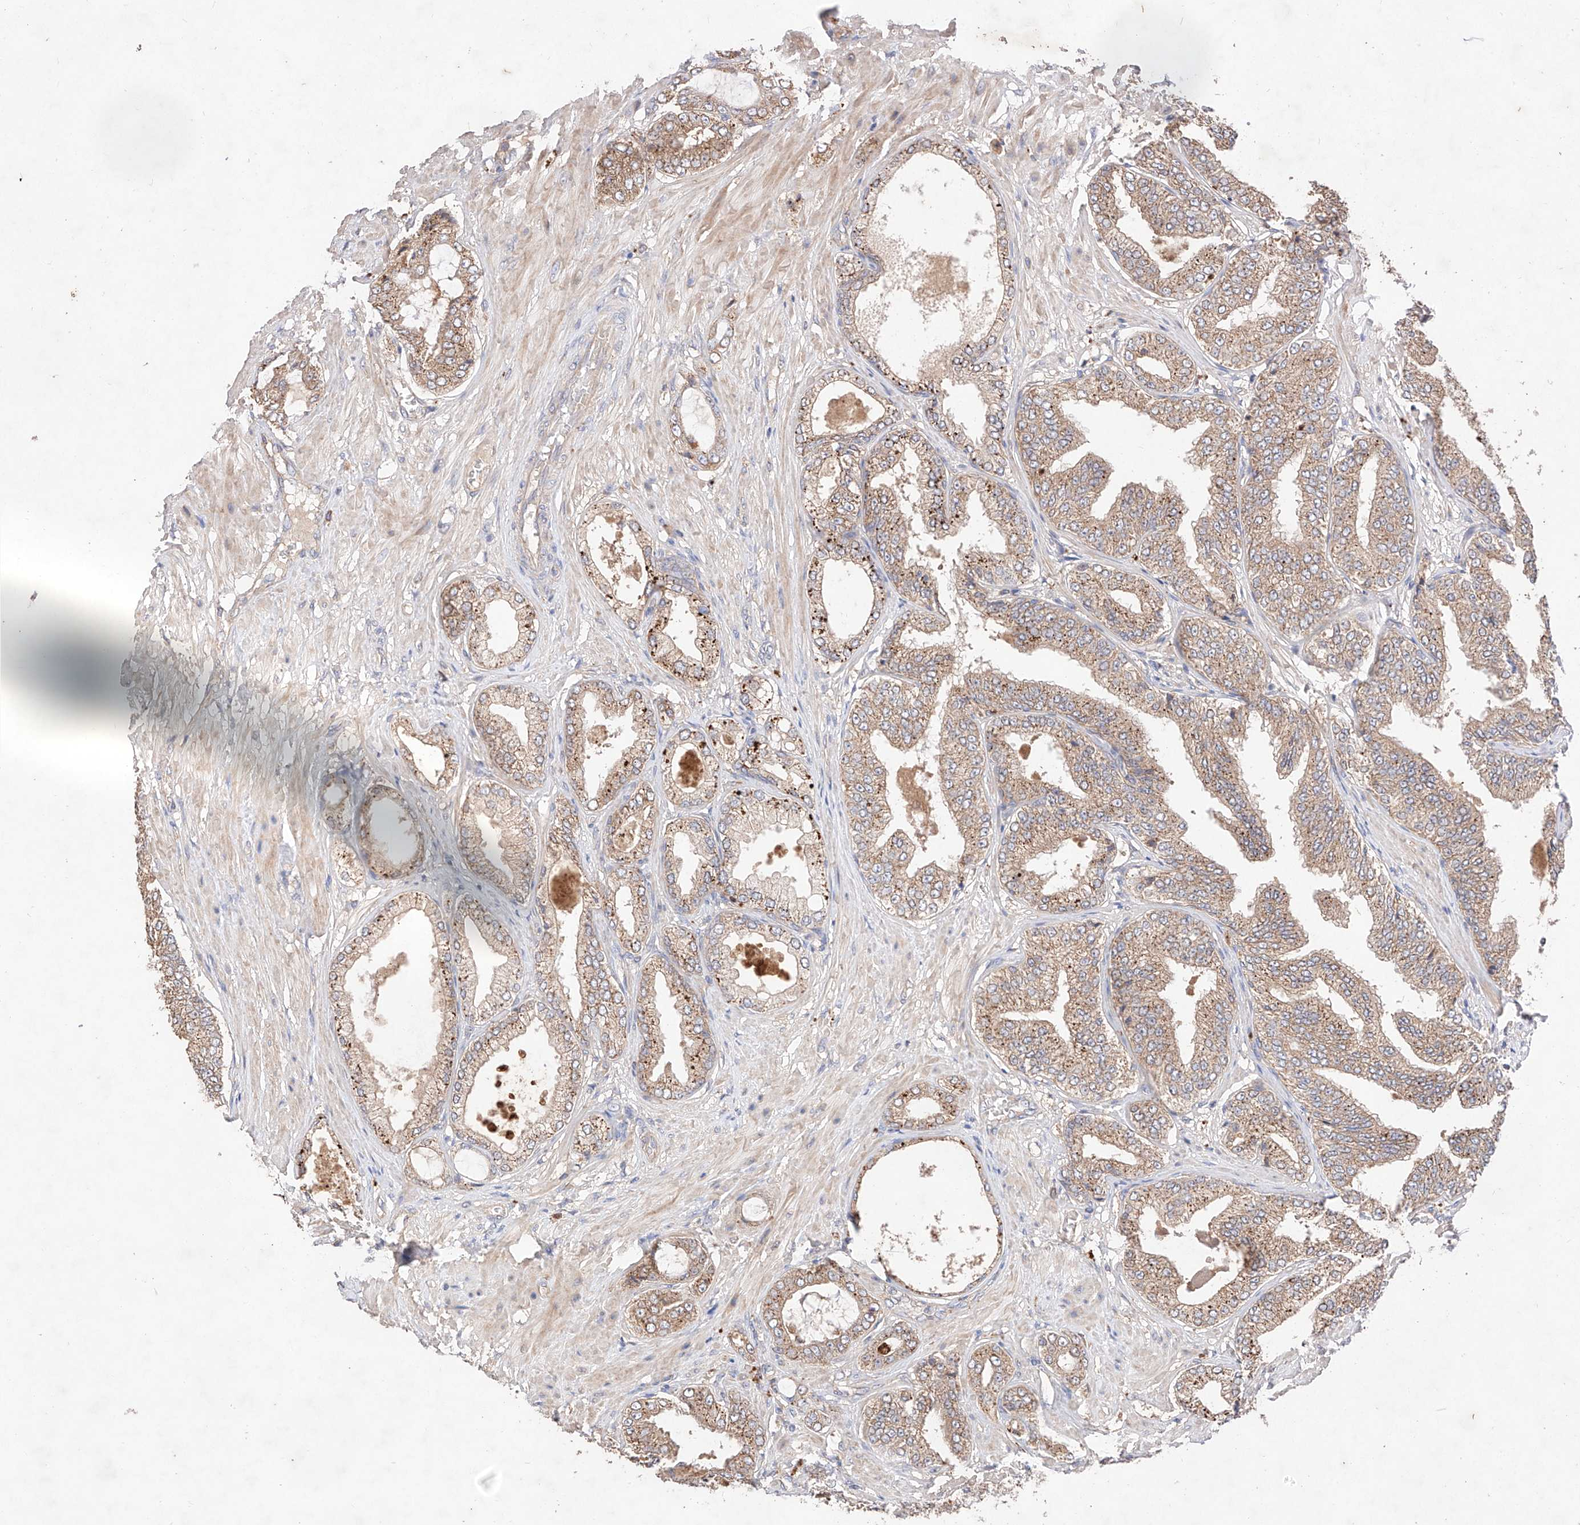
{"staining": {"intensity": "moderate", "quantity": ">75%", "location": "cytoplasmic/membranous"}, "tissue": "prostate cancer", "cell_type": "Tumor cells", "image_type": "cancer", "snomed": [{"axis": "morphology", "description": "Adenocarcinoma, Low grade"}, {"axis": "topography", "description": "Prostate"}], "caption": "A micrograph of prostate cancer (adenocarcinoma (low-grade)) stained for a protein shows moderate cytoplasmic/membranous brown staining in tumor cells.", "gene": "C6orf62", "patient": {"sex": "male", "age": 63}}